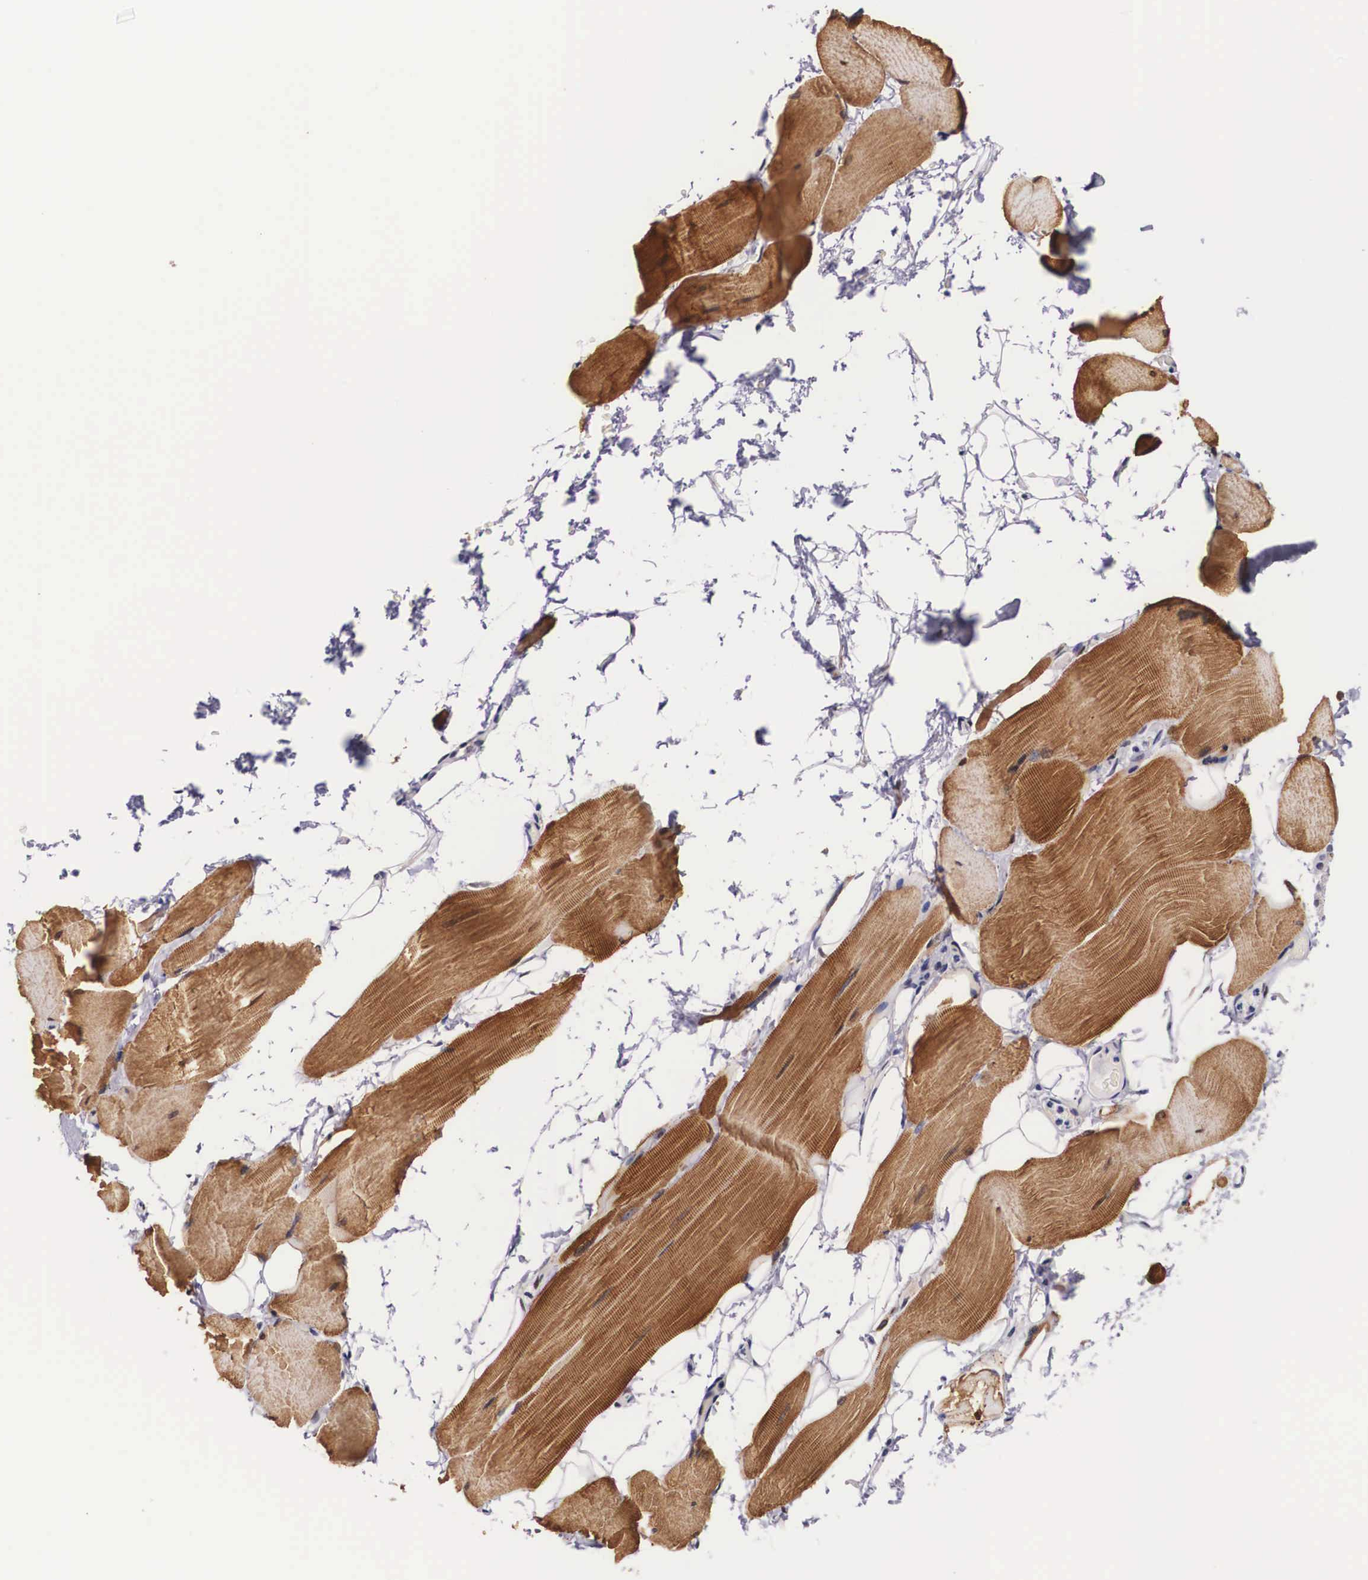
{"staining": {"intensity": "strong", "quantity": ">75%", "location": "cytoplasmic/membranous"}, "tissue": "skeletal muscle", "cell_type": "Myocytes", "image_type": "normal", "snomed": [{"axis": "morphology", "description": "Normal tissue, NOS"}, {"axis": "topography", "description": "Skeletal muscle"}, {"axis": "topography", "description": "Parathyroid gland"}], "caption": "Immunohistochemical staining of benign human skeletal muscle shows high levels of strong cytoplasmic/membranous positivity in about >75% of myocytes.", "gene": "KHDRBS3", "patient": {"sex": "female", "age": 37}}